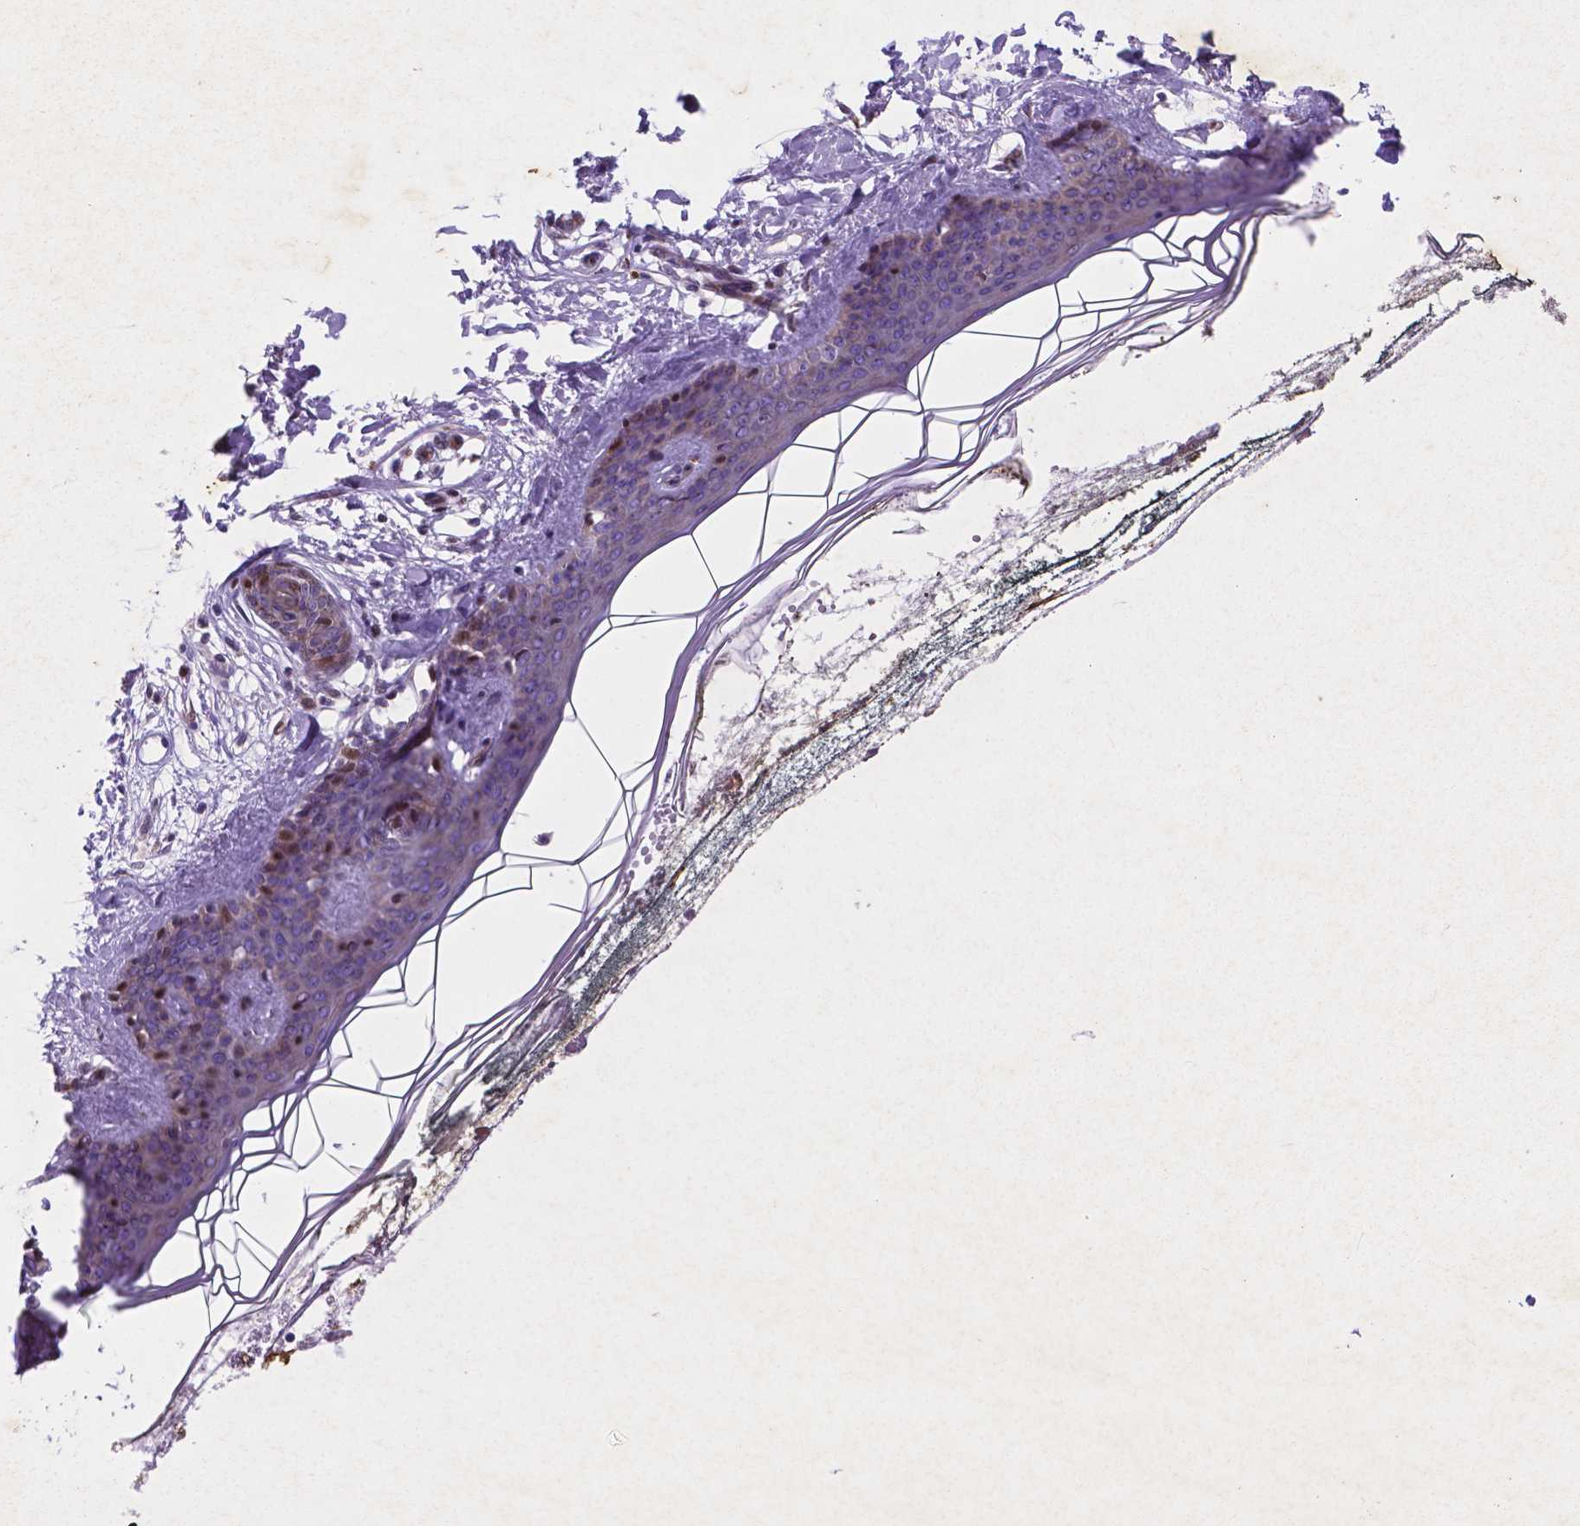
{"staining": {"intensity": "negative", "quantity": "none", "location": "none"}, "tissue": "skin", "cell_type": "Fibroblasts", "image_type": "normal", "snomed": [{"axis": "morphology", "description": "Normal tissue, NOS"}, {"axis": "topography", "description": "Skin"}], "caption": "A high-resolution histopathology image shows immunohistochemistry (IHC) staining of benign skin, which demonstrates no significant staining in fibroblasts. (Stains: DAB (3,3'-diaminobenzidine) IHC with hematoxylin counter stain, Microscopy: brightfield microscopy at high magnification).", "gene": "TM4SF20", "patient": {"sex": "female", "age": 34}}